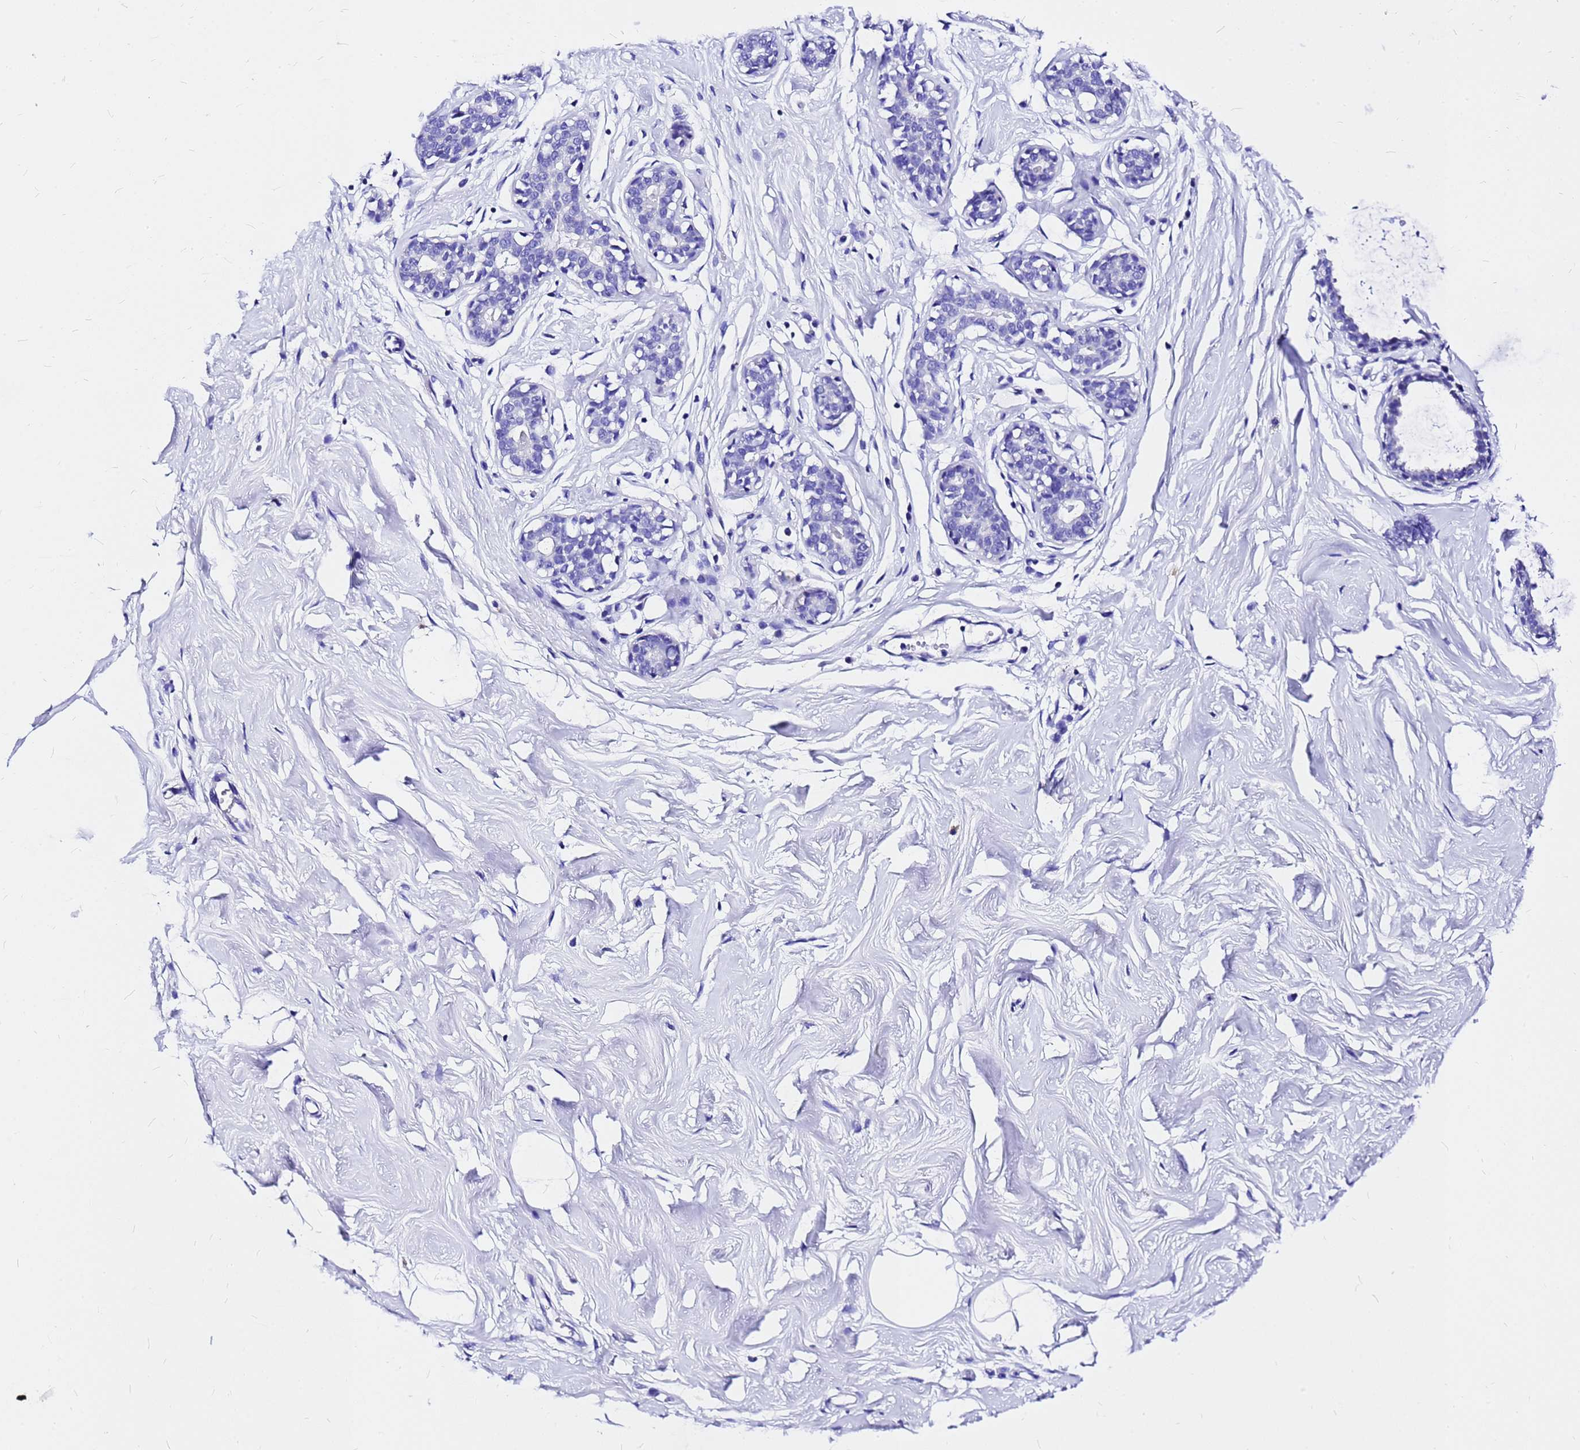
{"staining": {"intensity": "negative", "quantity": "none", "location": "none"}, "tissue": "breast", "cell_type": "Adipocytes", "image_type": "normal", "snomed": [{"axis": "morphology", "description": "Normal tissue, NOS"}, {"axis": "morphology", "description": "Adenoma, NOS"}, {"axis": "topography", "description": "Breast"}], "caption": "High power microscopy image of an IHC histopathology image of unremarkable breast, revealing no significant staining in adipocytes.", "gene": "HERC4", "patient": {"sex": "female", "age": 23}}